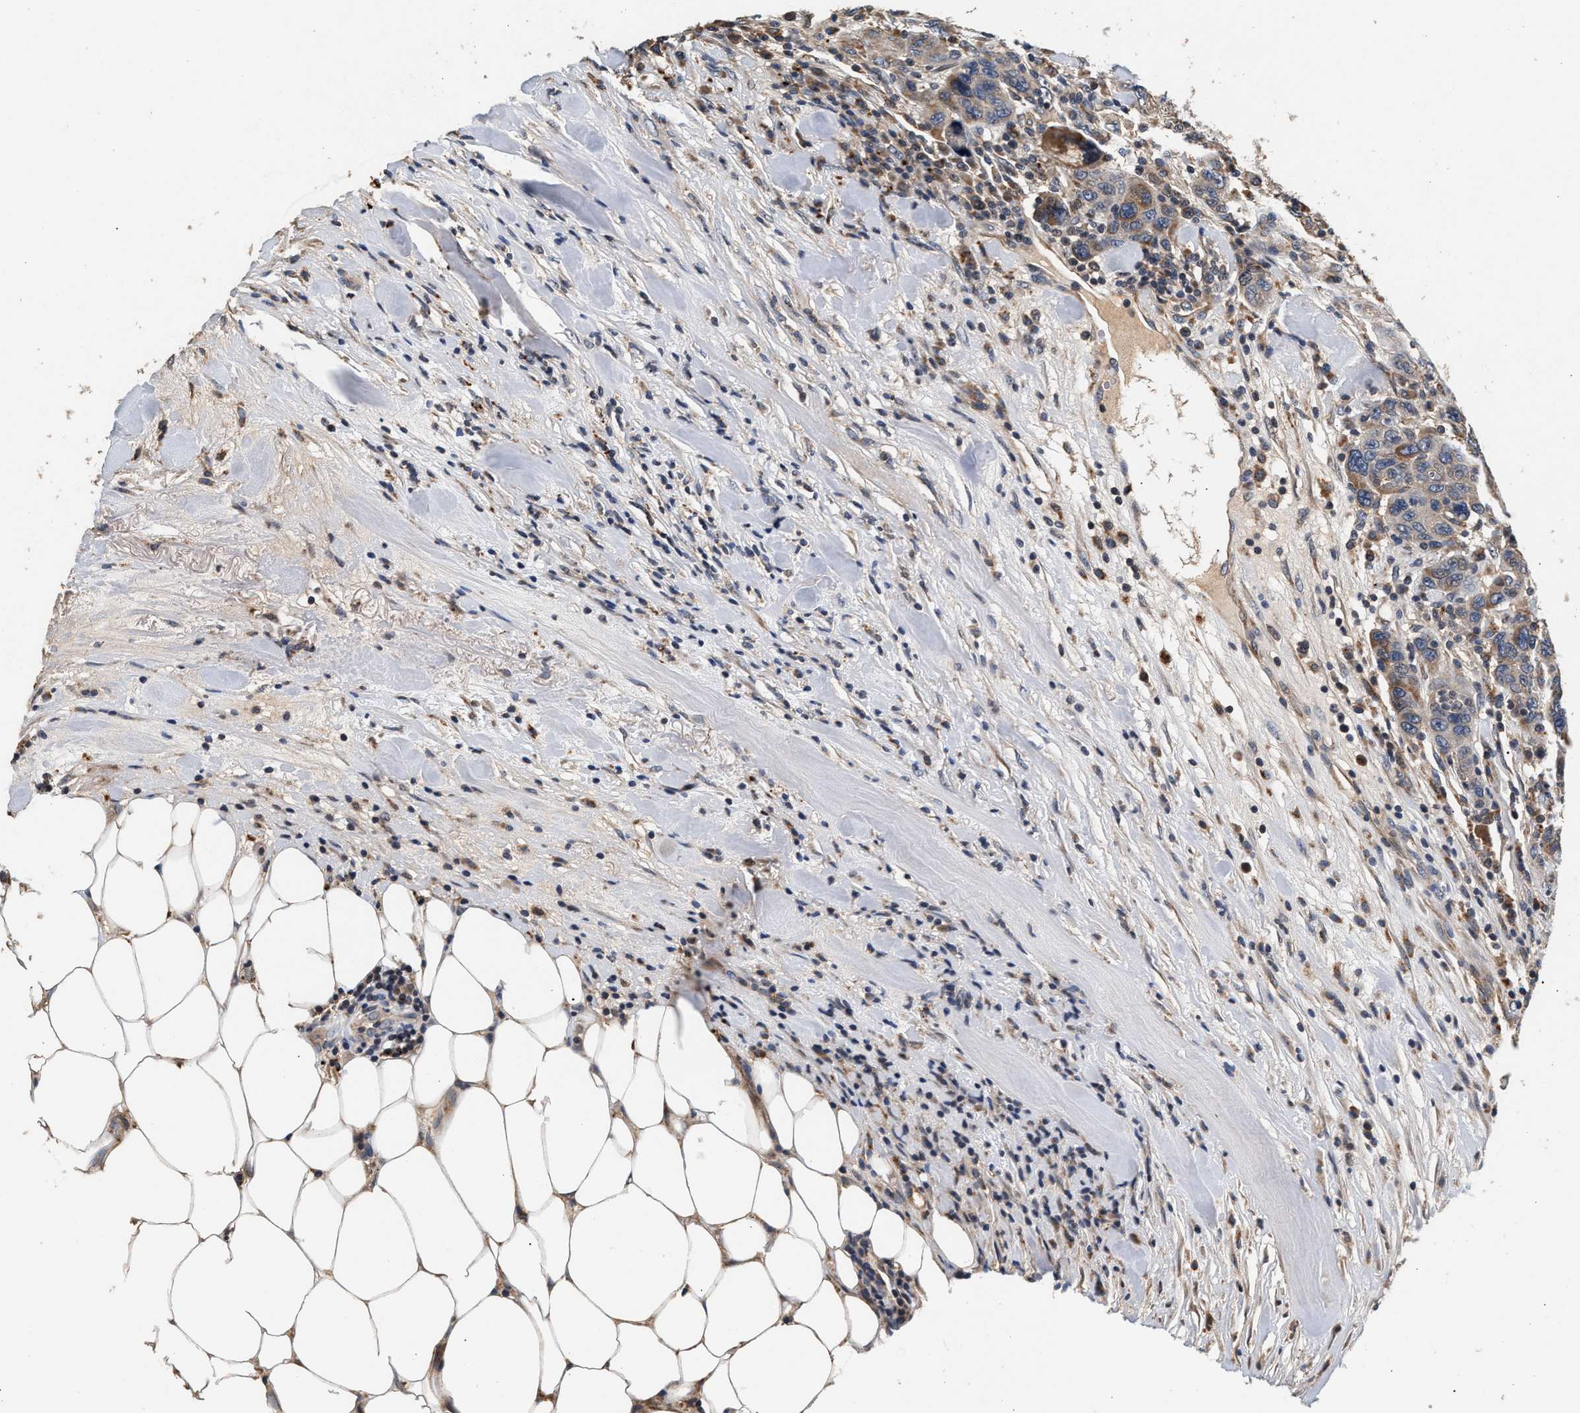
{"staining": {"intensity": "moderate", "quantity": "<25%", "location": "cytoplasmic/membranous"}, "tissue": "breast cancer", "cell_type": "Tumor cells", "image_type": "cancer", "snomed": [{"axis": "morphology", "description": "Duct carcinoma"}, {"axis": "topography", "description": "Breast"}], "caption": "Intraductal carcinoma (breast) was stained to show a protein in brown. There is low levels of moderate cytoplasmic/membranous staining in approximately <25% of tumor cells.", "gene": "PTGR3", "patient": {"sex": "female", "age": 37}}